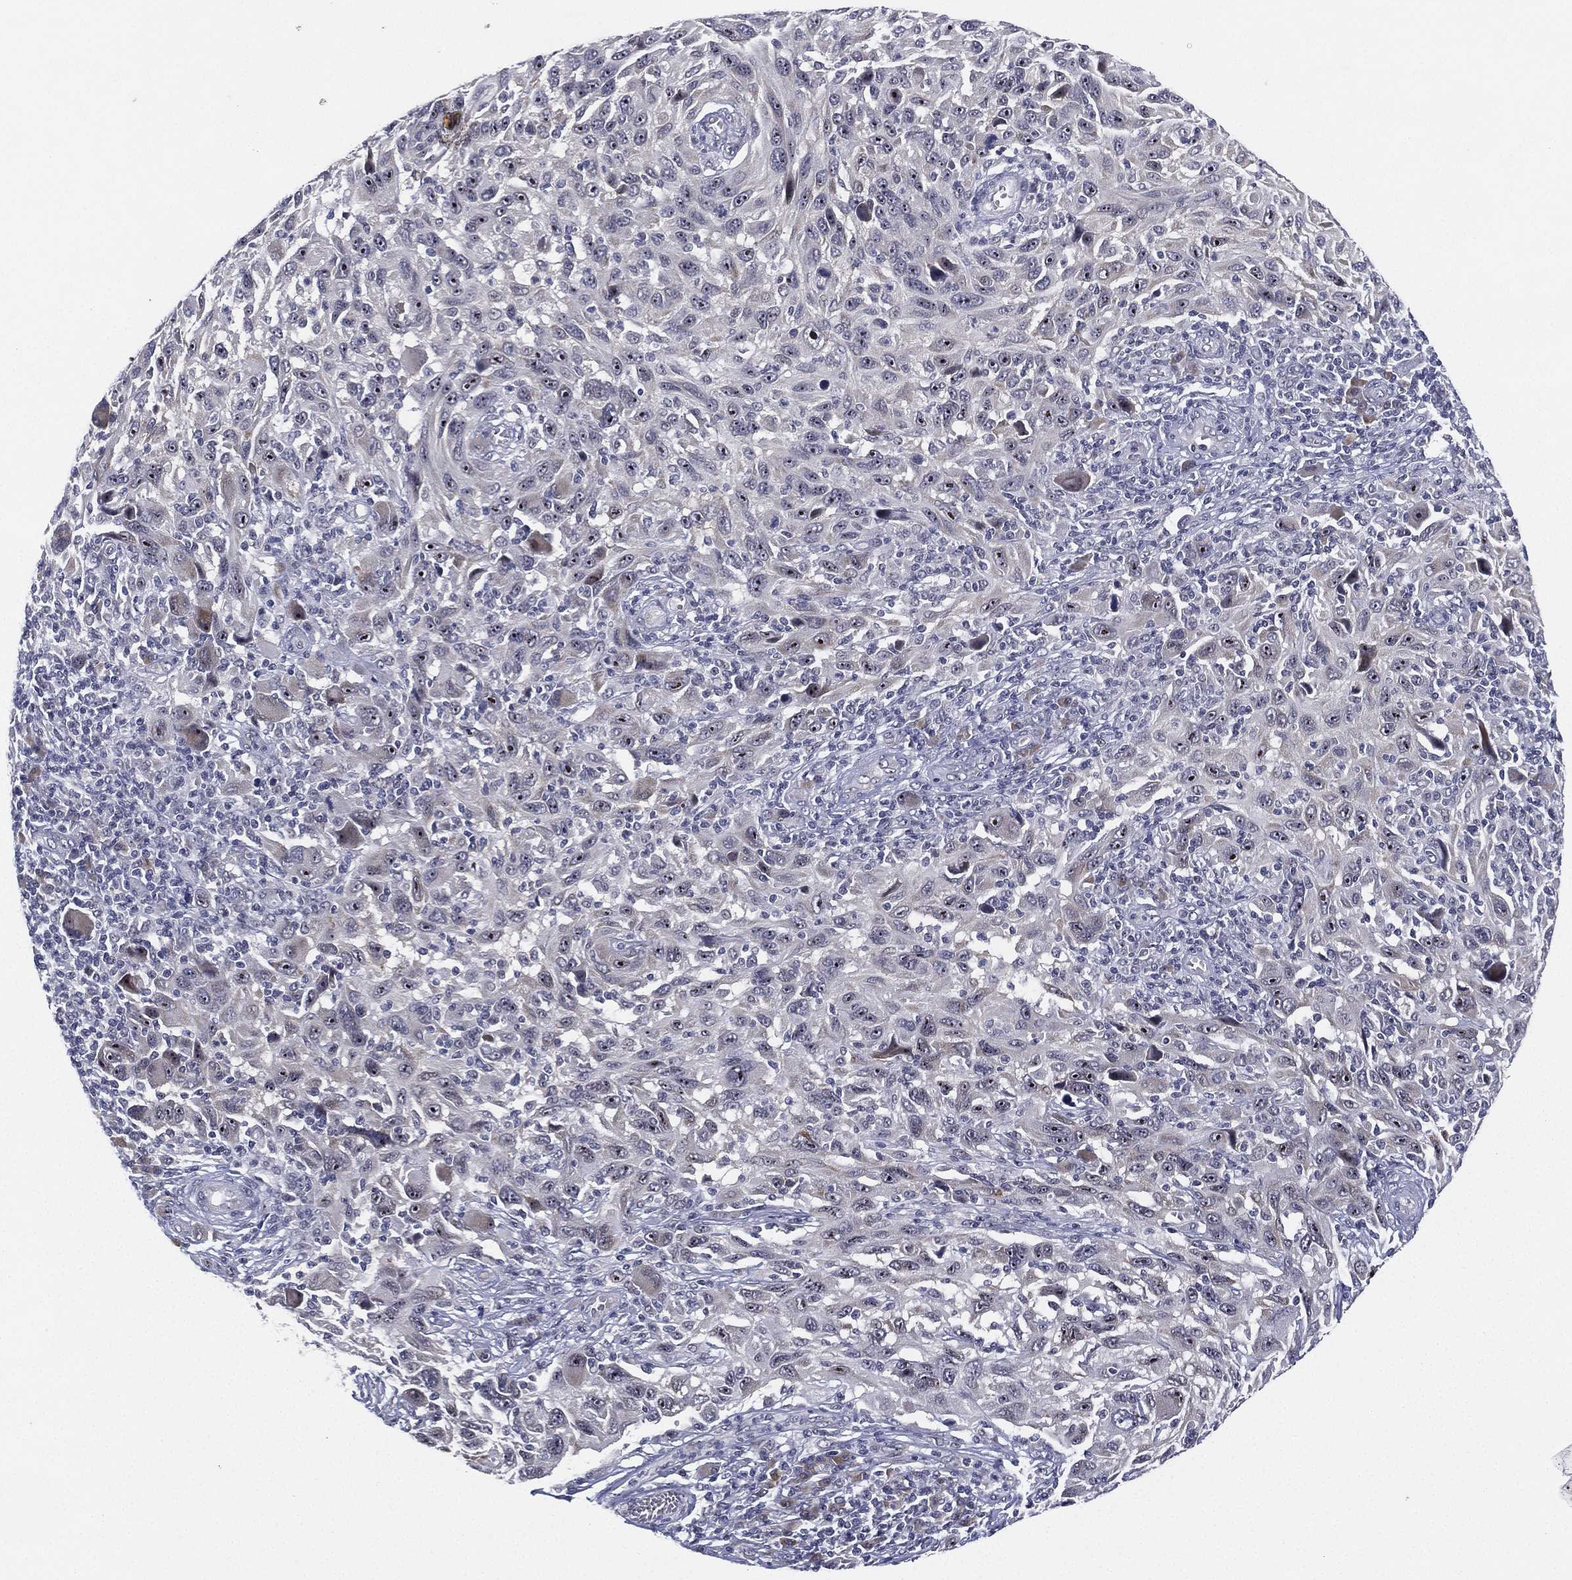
{"staining": {"intensity": "negative", "quantity": "none", "location": "none"}, "tissue": "melanoma", "cell_type": "Tumor cells", "image_type": "cancer", "snomed": [{"axis": "morphology", "description": "Malignant melanoma, NOS"}, {"axis": "topography", "description": "Skin"}], "caption": "Protein analysis of melanoma reveals no significant expression in tumor cells. (DAB (3,3'-diaminobenzidine) immunohistochemistry visualized using brightfield microscopy, high magnification).", "gene": "MS4A8", "patient": {"sex": "male", "age": 53}}